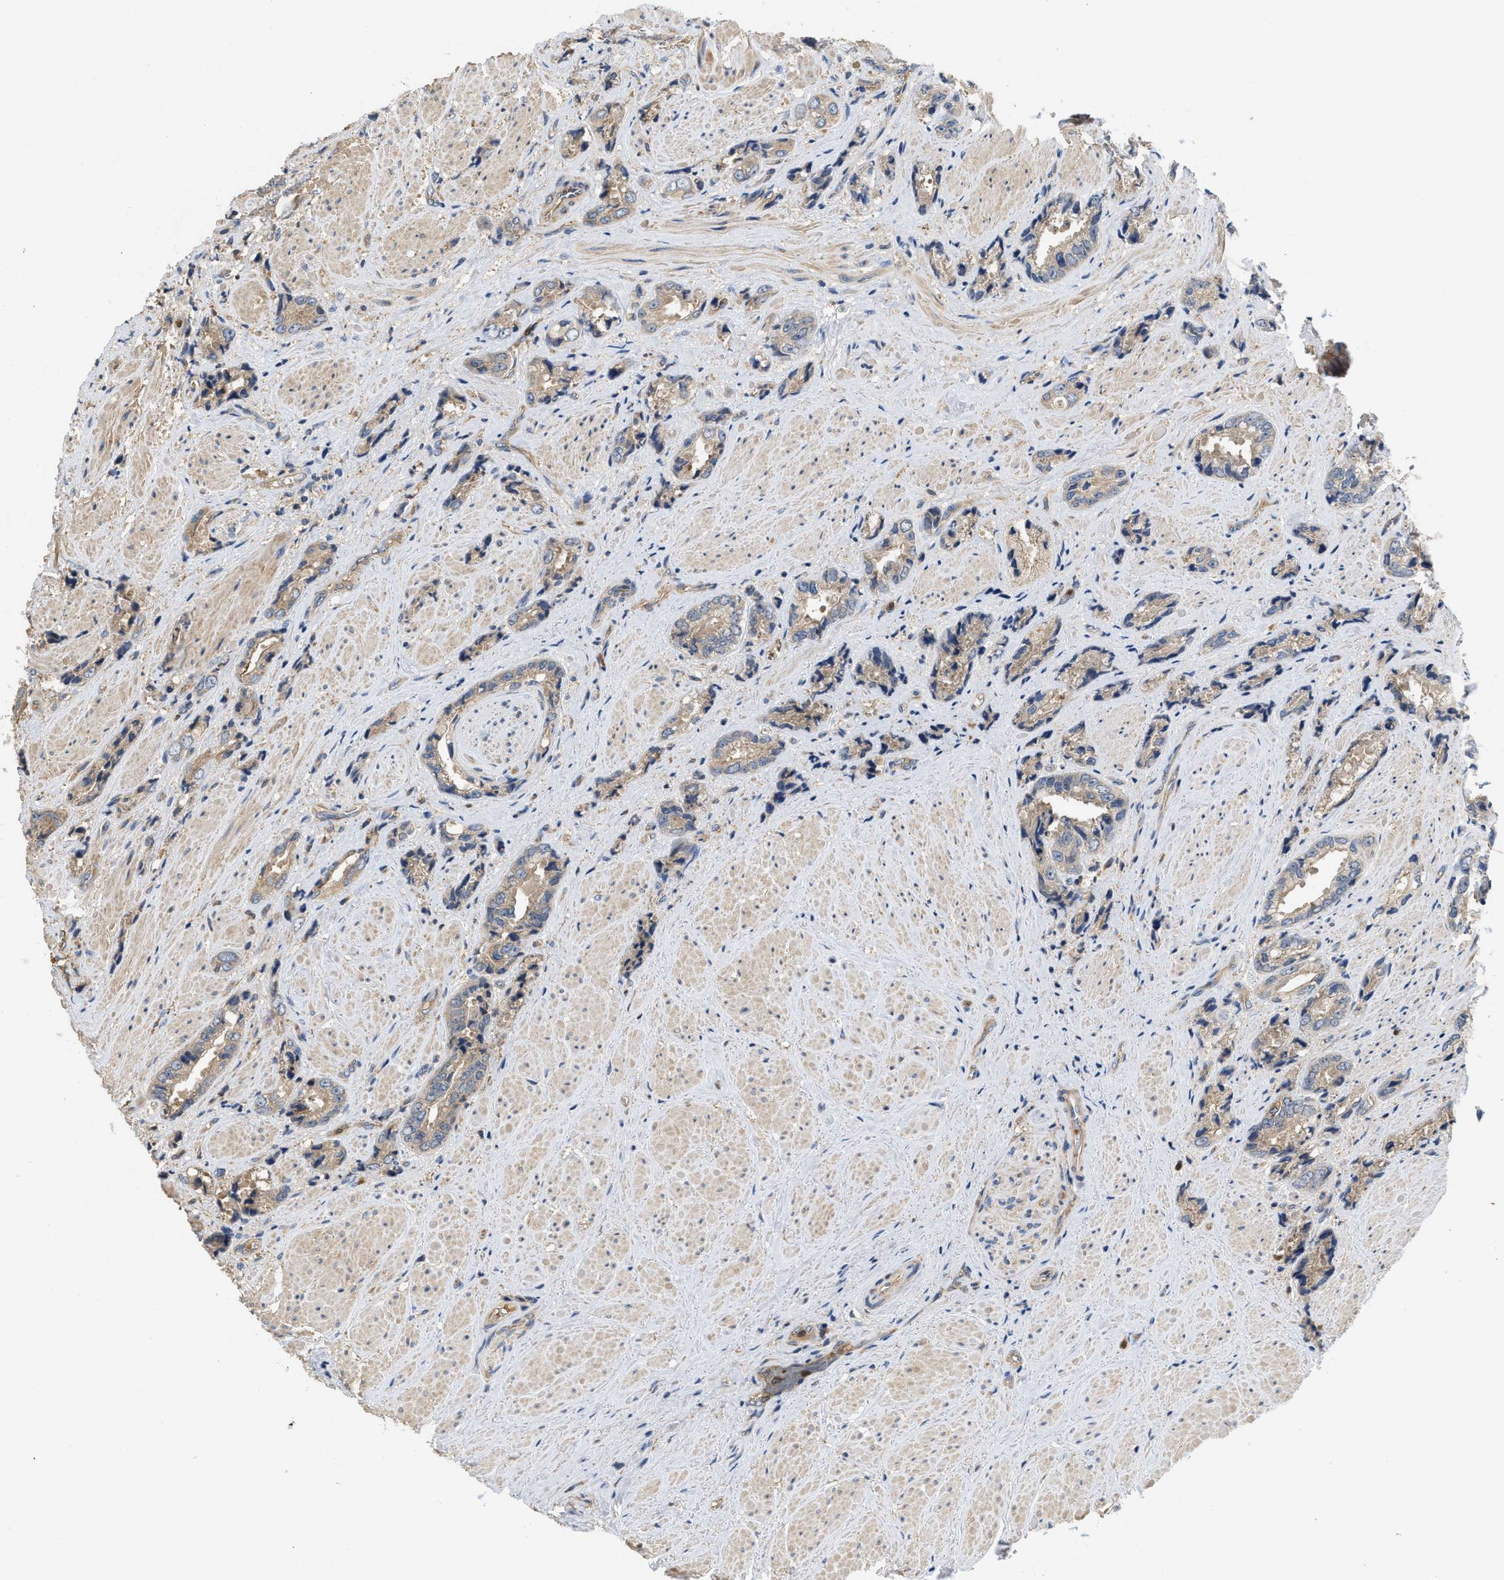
{"staining": {"intensity": "weak", "quantity": ">75%", "location": "cytoplasmic/membranous"}, "tissue": "prostate cancer", "cell_type": "Tumor cells", "image_type": "cancer", "snomed": [{"axis": "morphology", "description": "Adenocarcinoma, High grade"}, {"axis": "topography", "description": "Prostate"}], "caption": "Protein expression analysis of high-grade adenocarcinoma (prostate) displays weak cytoplasmic/membranous positivity in about >75% of tumor cells. (IHC, brightfield microscopy, high magnification).", "gene": "RNF216", "patient": {"sex": "male", "age": 61}}